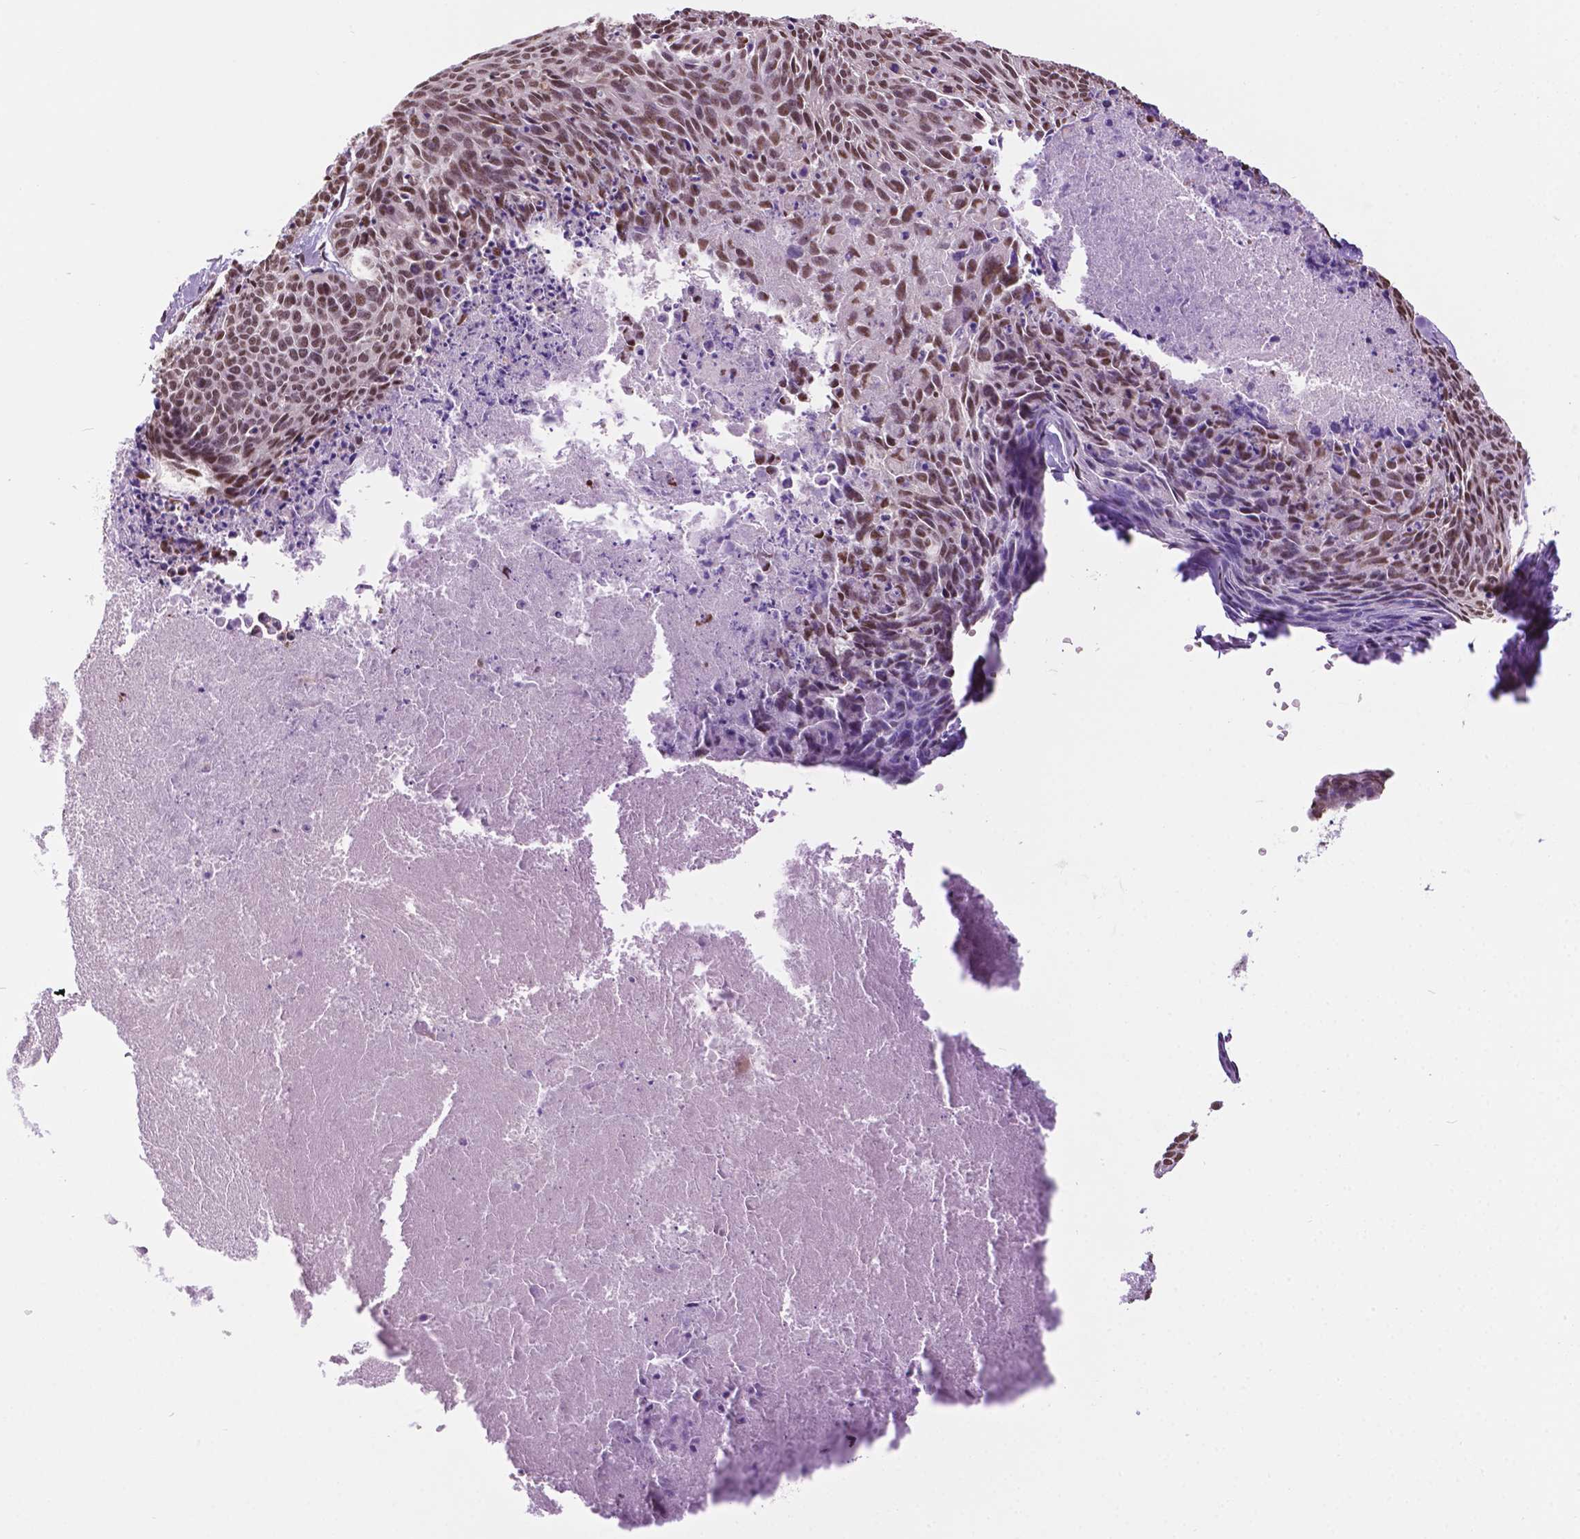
{"staining": {"intensity": "moderate", "quantity": ">75%", "location": "nuclear"}, "tissue": "cervical cancer", "cell_type": "Tumor cells", "image_type": "cancer", "snomed": [{"axis": "morphology", "description": "Squamous cell carcinoma, NOS"}, {"axis": "topography", "description": "Cervix"}], "caption": "Protein expression by immunohistochemistry exhibits moderate nuclear staining in about >75% of tumor cells in squamous cell carcinoma (cervical). (Brightfield microscopy of DAB IHC at high magnification).", "gene": "COL23A1", "patient": {"sex": "female", "age": 55}}